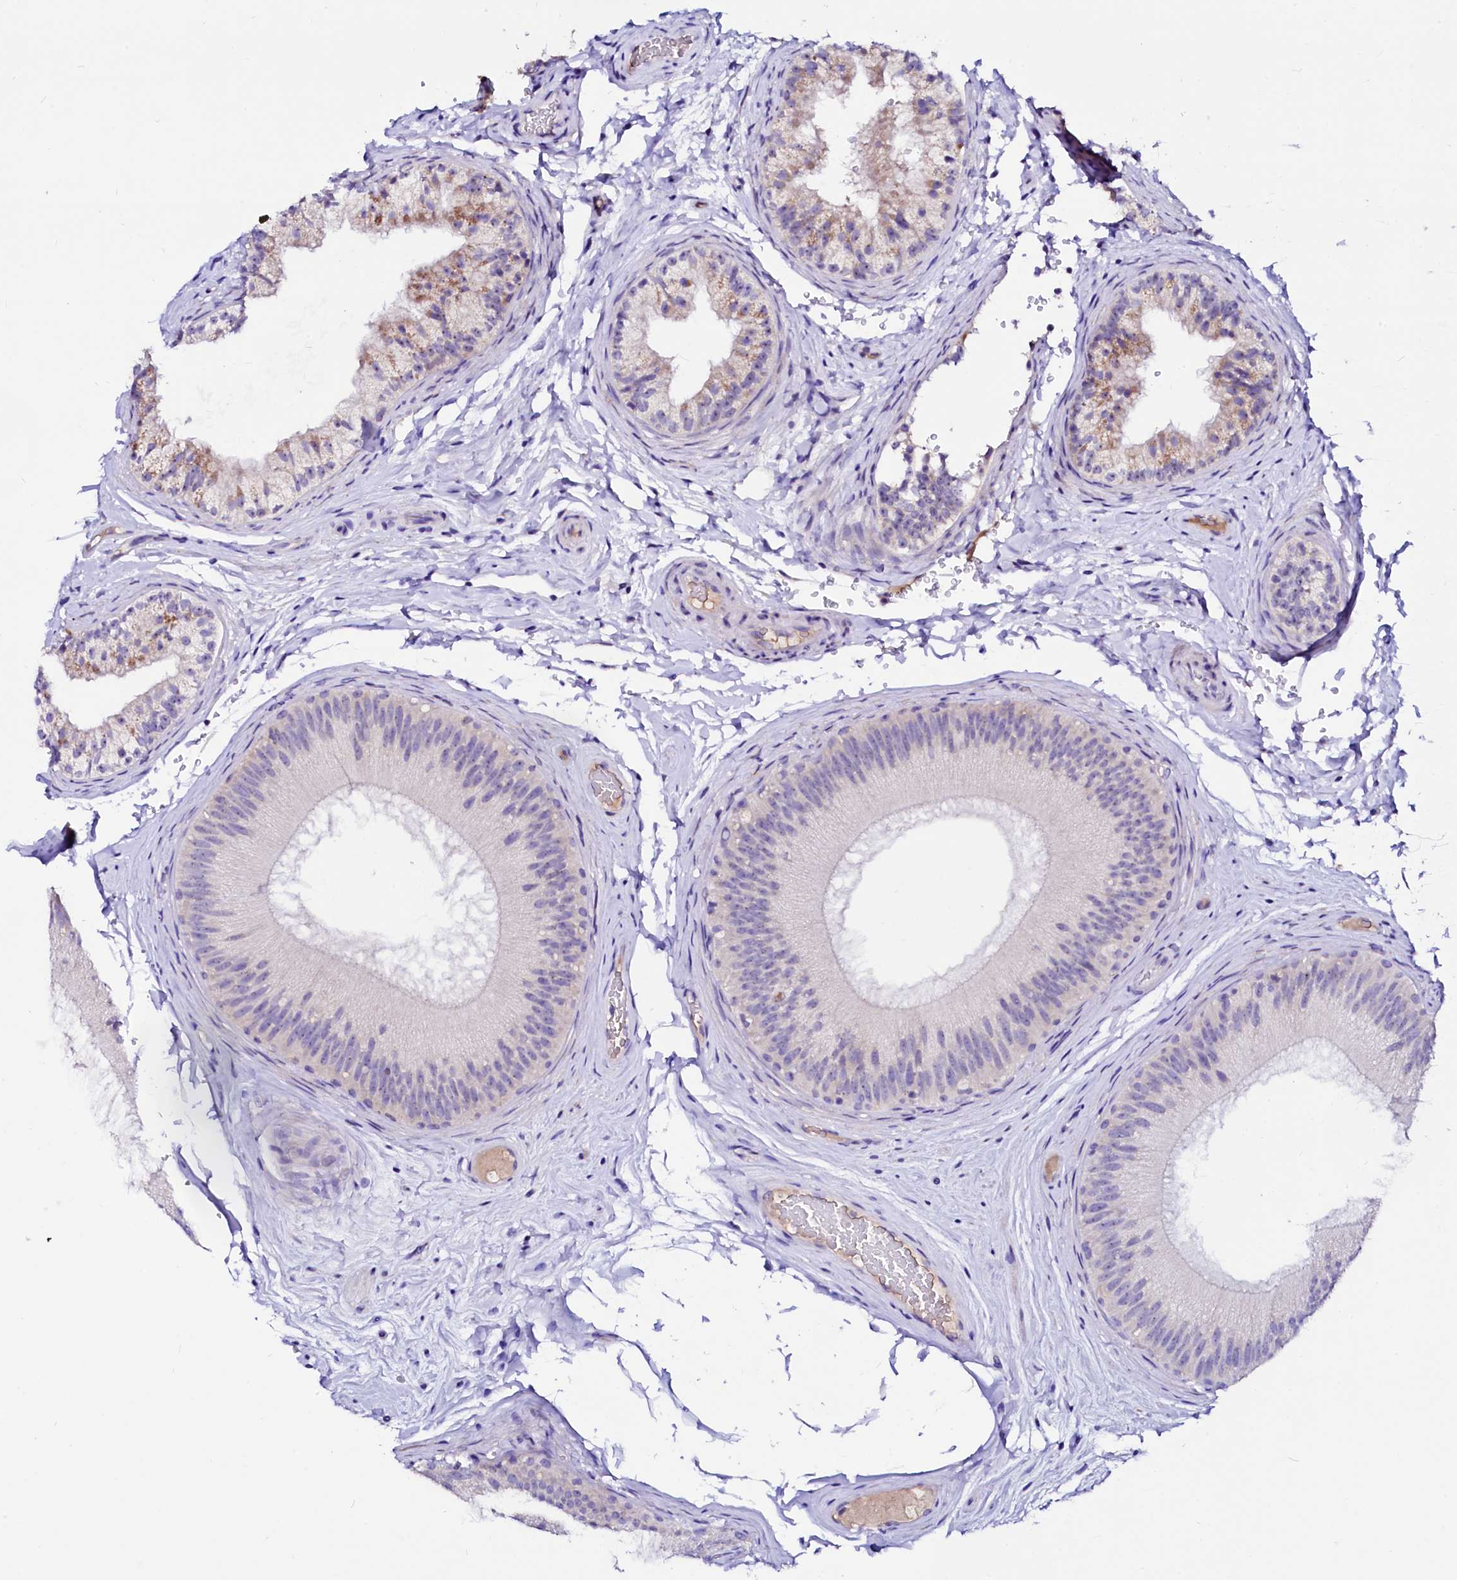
{"staining": {"intensity": "weak", "quantity": "<25%", "location": "cytoplasmic/membranous"}, "tissue": "epididymis", "cell_type": "Glandular cells", "image_type": "normal", "snomed": [{"axis": "morphology", "description": "Normal tissue, NOS"}, {"axis": "topography", "description": "Epididymis"}], "caption": "Immunohistochemical staining of benign epididymis shows no significant positivity in glandular cells. The staining is performed using DAB brown chromogen with nuclei counter-stained in using hematoxylin.", "gene": "BTBD16", "patient": {"sex": "male", "age": 45}}